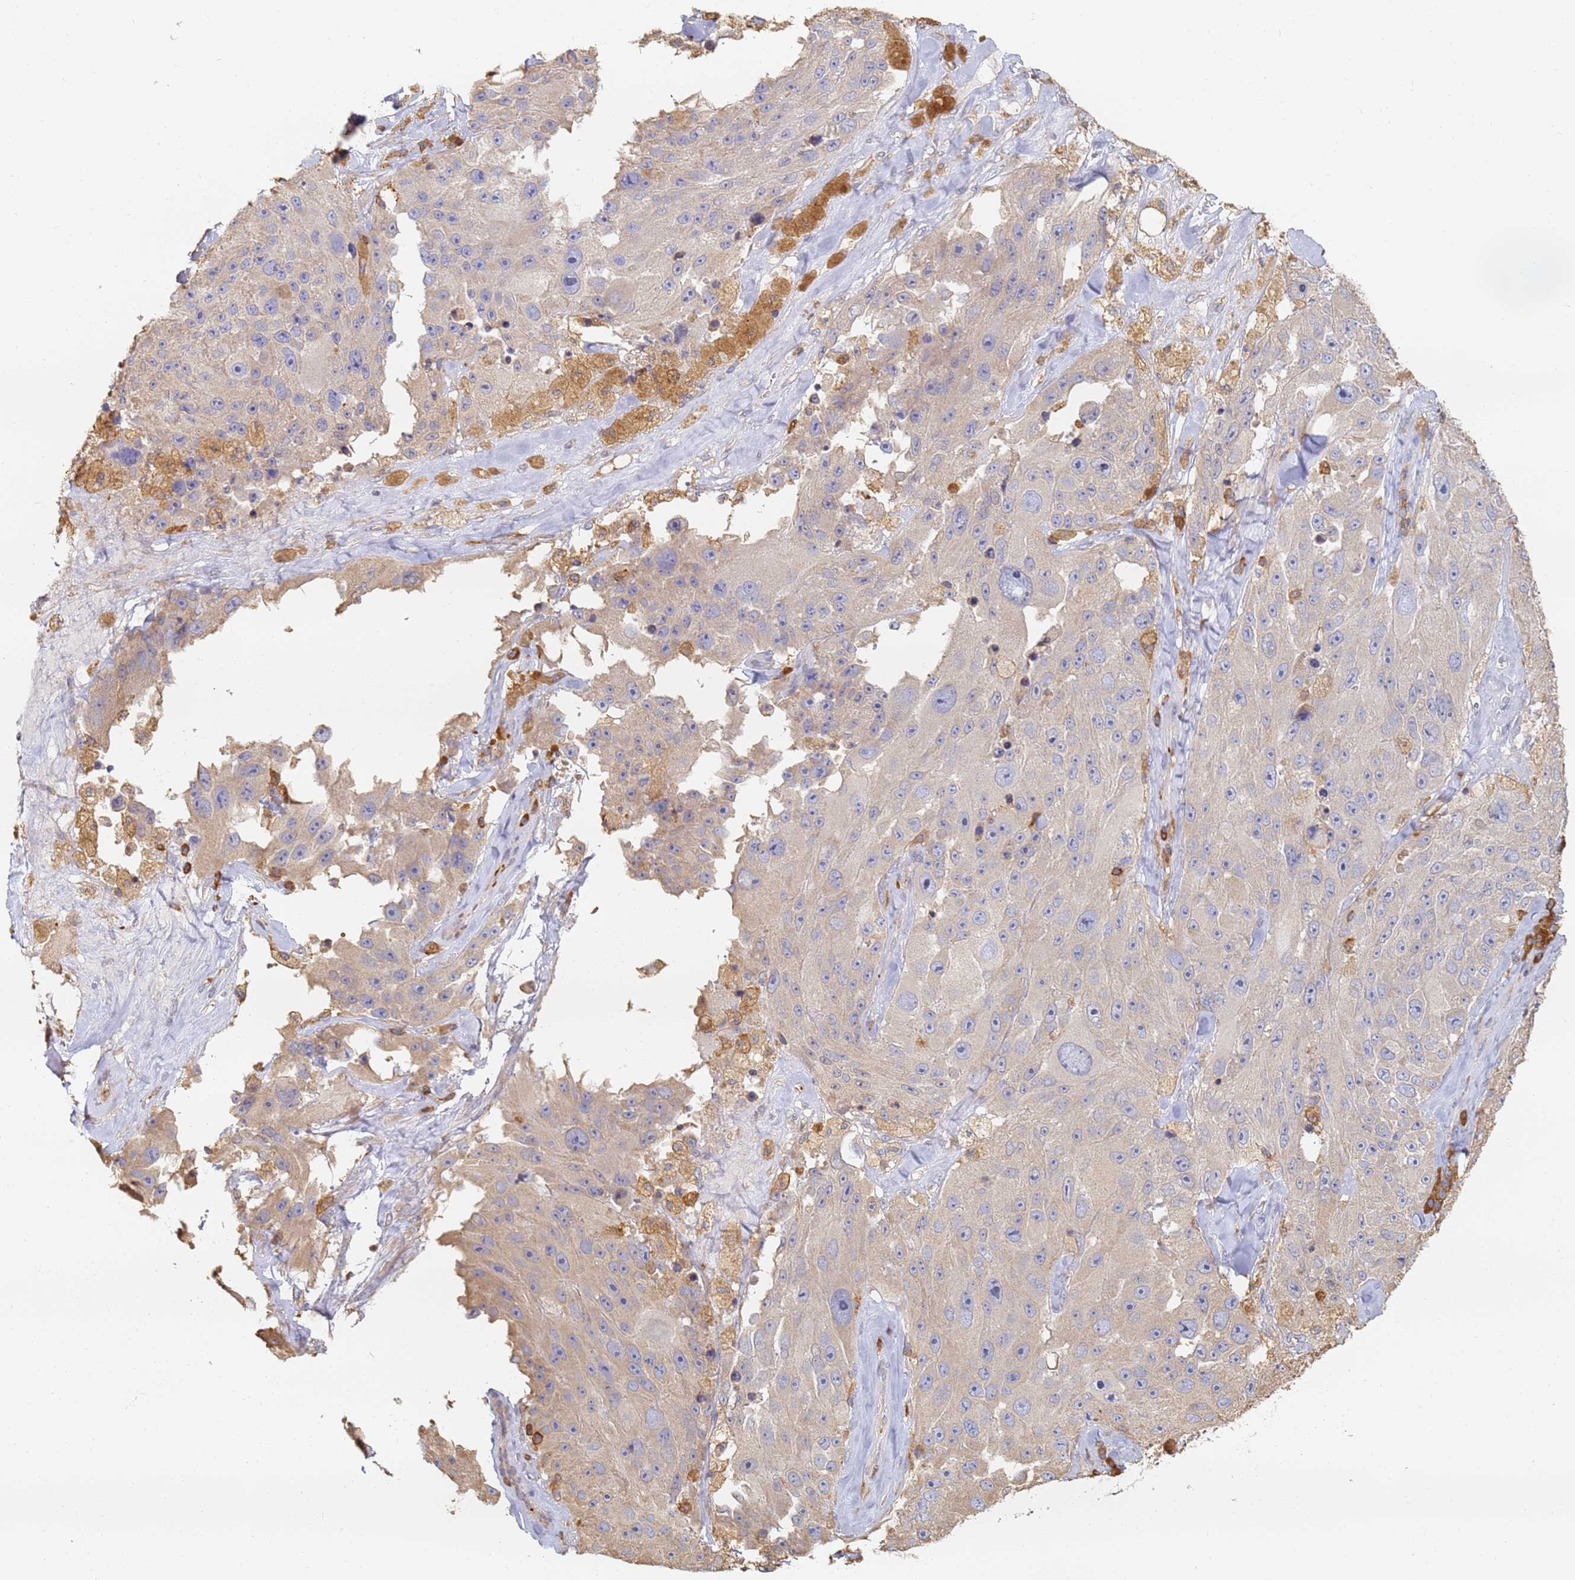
{"staining": {"intensity": "negative", "quantity": "none", "location": "none"}, "tissue": "melanoma", "cell_type": "Tumor cells", "image_type": "cancer", "snomed": [{"axis": "morphology", "description": "Malignant melanoma, Metastatic site"}, {"axis": "topography", "description": "Lymph node"}], "caption": "The immunohistochemistry histopathology image has no significant expression in tumor cells of melanoma tissue. (DAB (3,3'-diaminobenzidine) immunohistochemistry, high magnification).", "gene": "BIN2", "patient": {"sex": "male", "age": 62}}